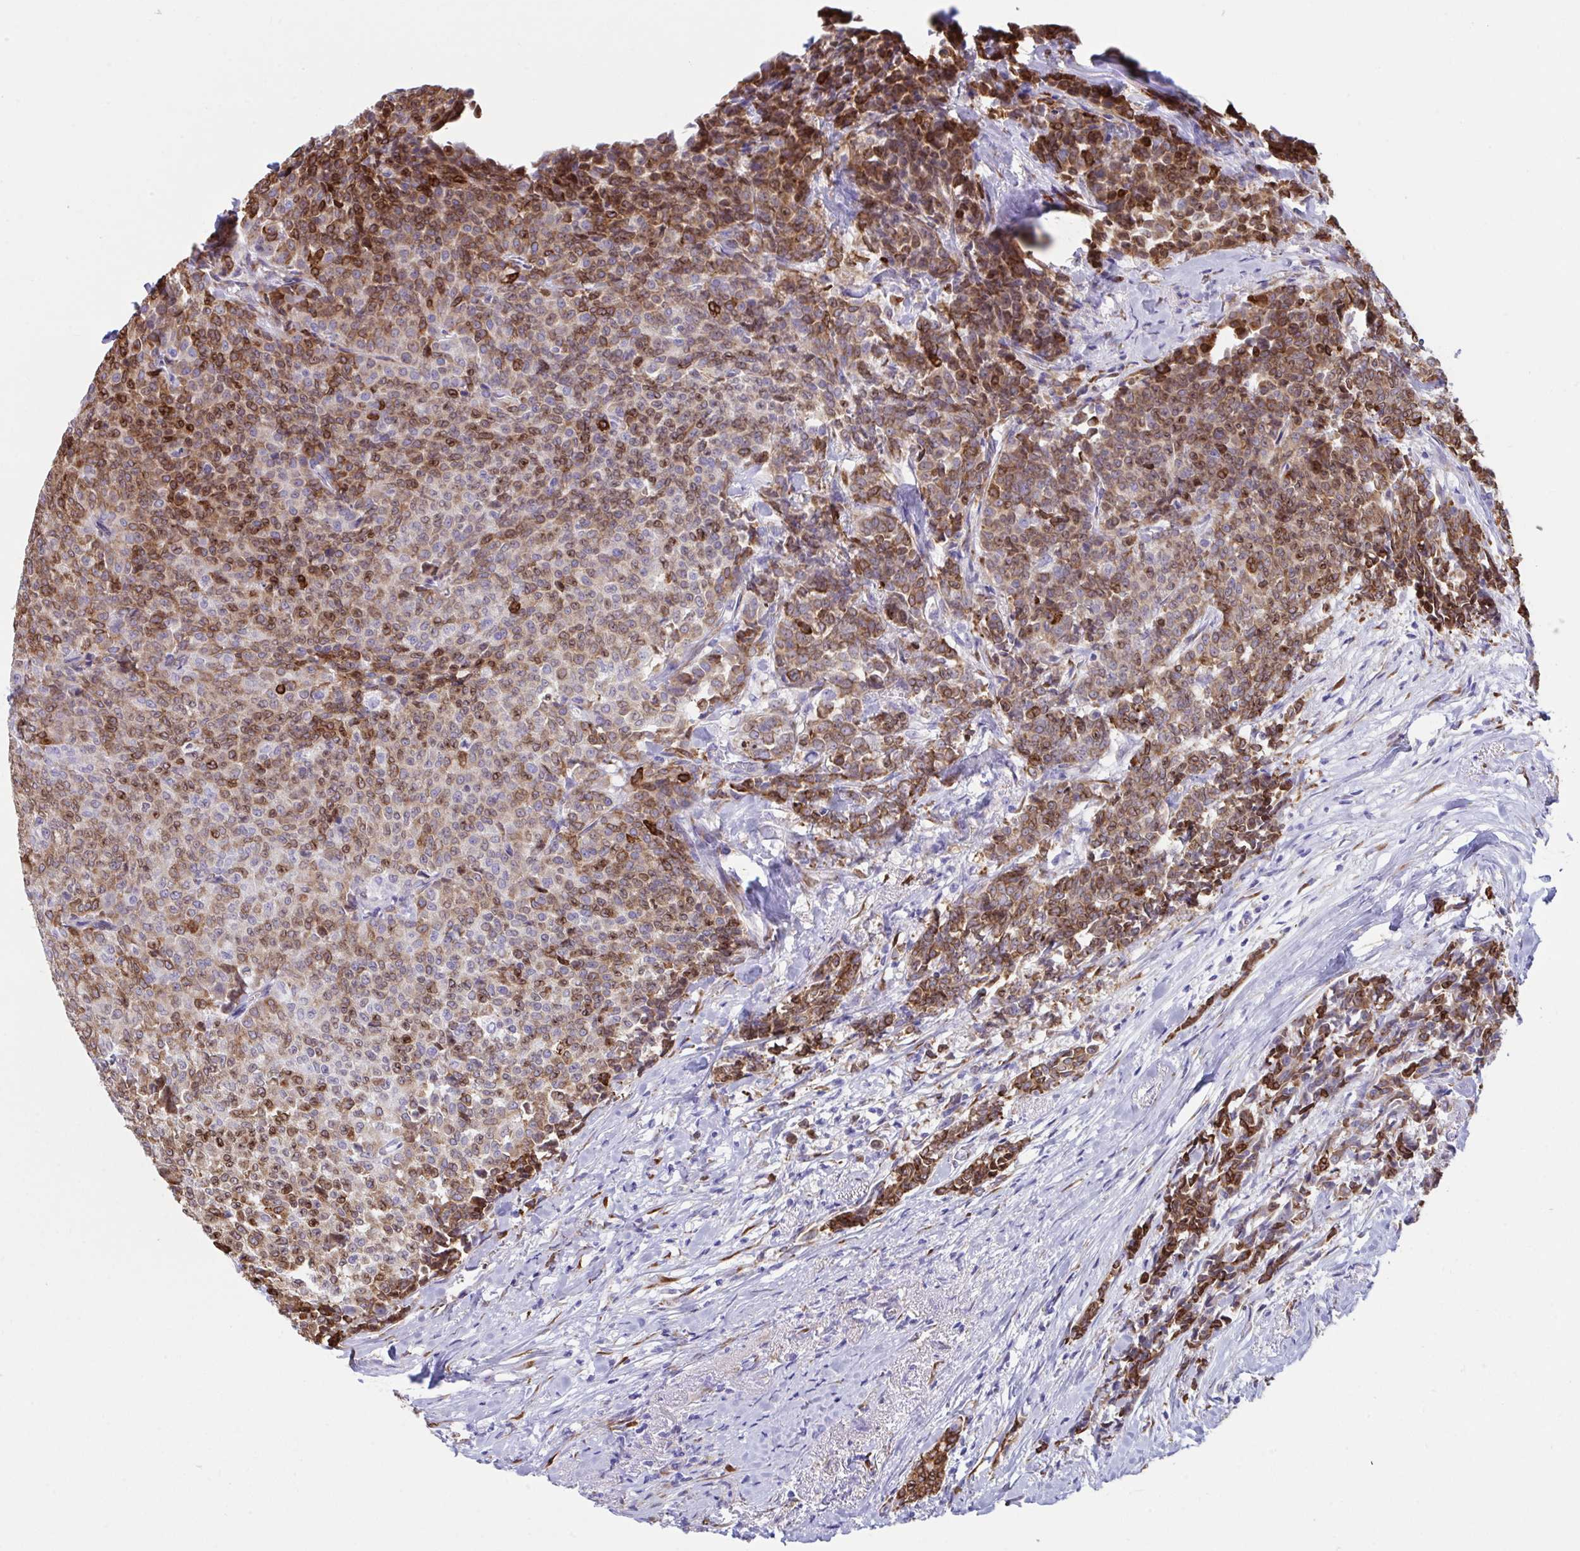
{"staining": {"intensity": "moderate", "quantity": ">75%", "location": "cytoplasmic/membranous,nuclear"}, "tissue": "breast cancer", "cell_type": "Tumor cells", "image_type": "cancer", "snomed": [{"axis": "morphology", "description": "Duct carcinoma"}, {"axis": "topography", "description": "Breast"}], "caption": "Immunohistochemistry (DAB) staining of human breast infiltrating ductal carcinoma shows moderate cytoplasmic/membranous and nuclear protein staining in about >75% of tumor cells. (brown staining indicates protein expression, while blue staining denotes nuclei).", "gene": "ASPH", "patient": {"sex": "female", "age": 91}}